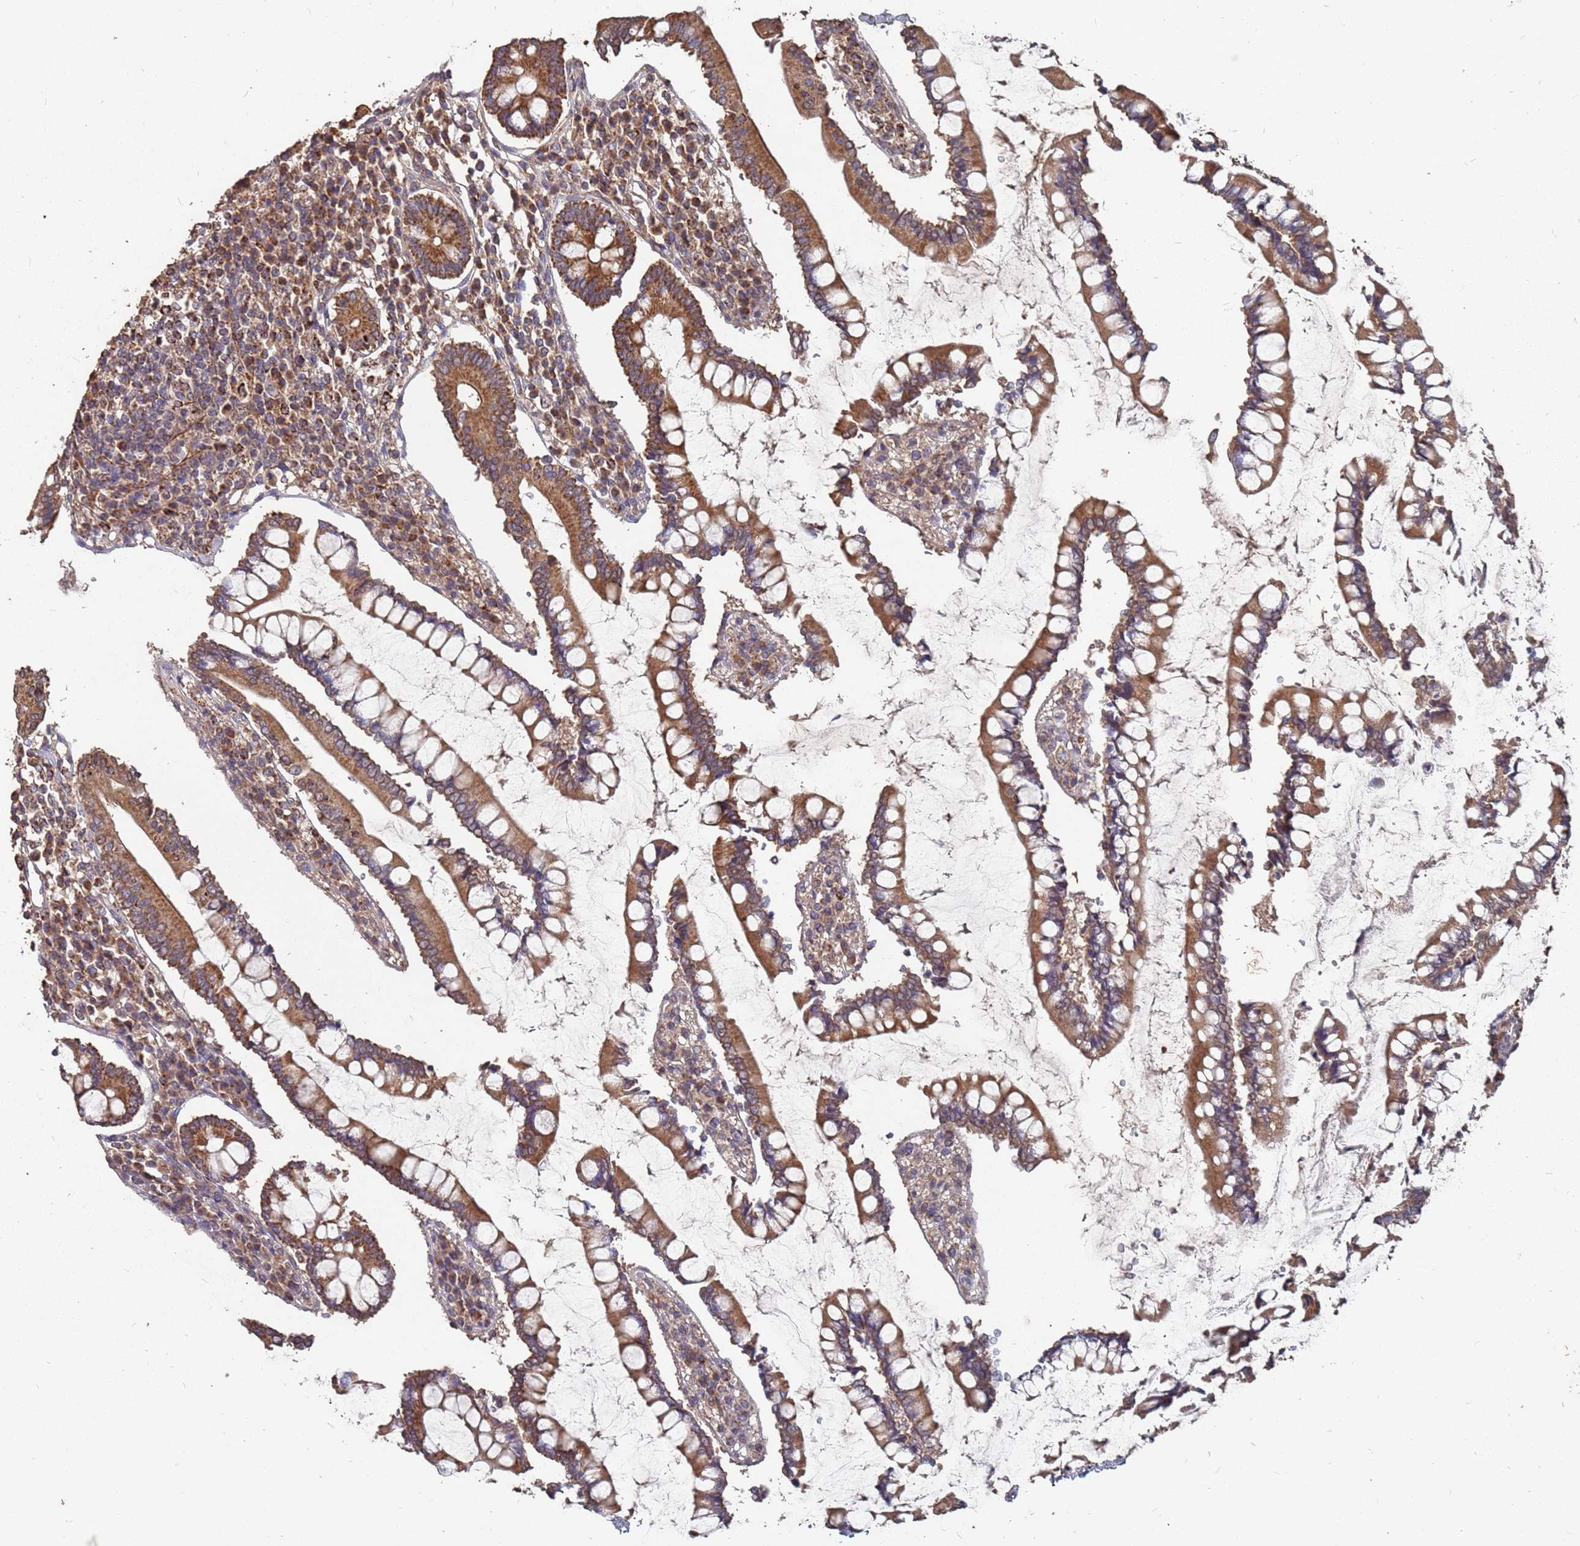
{"staining": {"intensity": "moderate", "quantity": ">75%", "location": "cytoplasmic/membranous"}, "tissue": "colon", "cell_type": "Endothelial cells", "image_type": "normal", "snomed": [{"axis": "morphology", "description": "Normal tissue, NOS"}, {"axis": "topography", "description": "Colon"}], "caption": "Immunohistochemistry micrograph of benign colon stained for a protein (brown), which reveals medium levels of moderate cytoplasmic/membranous positivity in about >75% of endothelial cells.", "gene": "PRORP", "patient": {"sex": "female", "age": 79}}